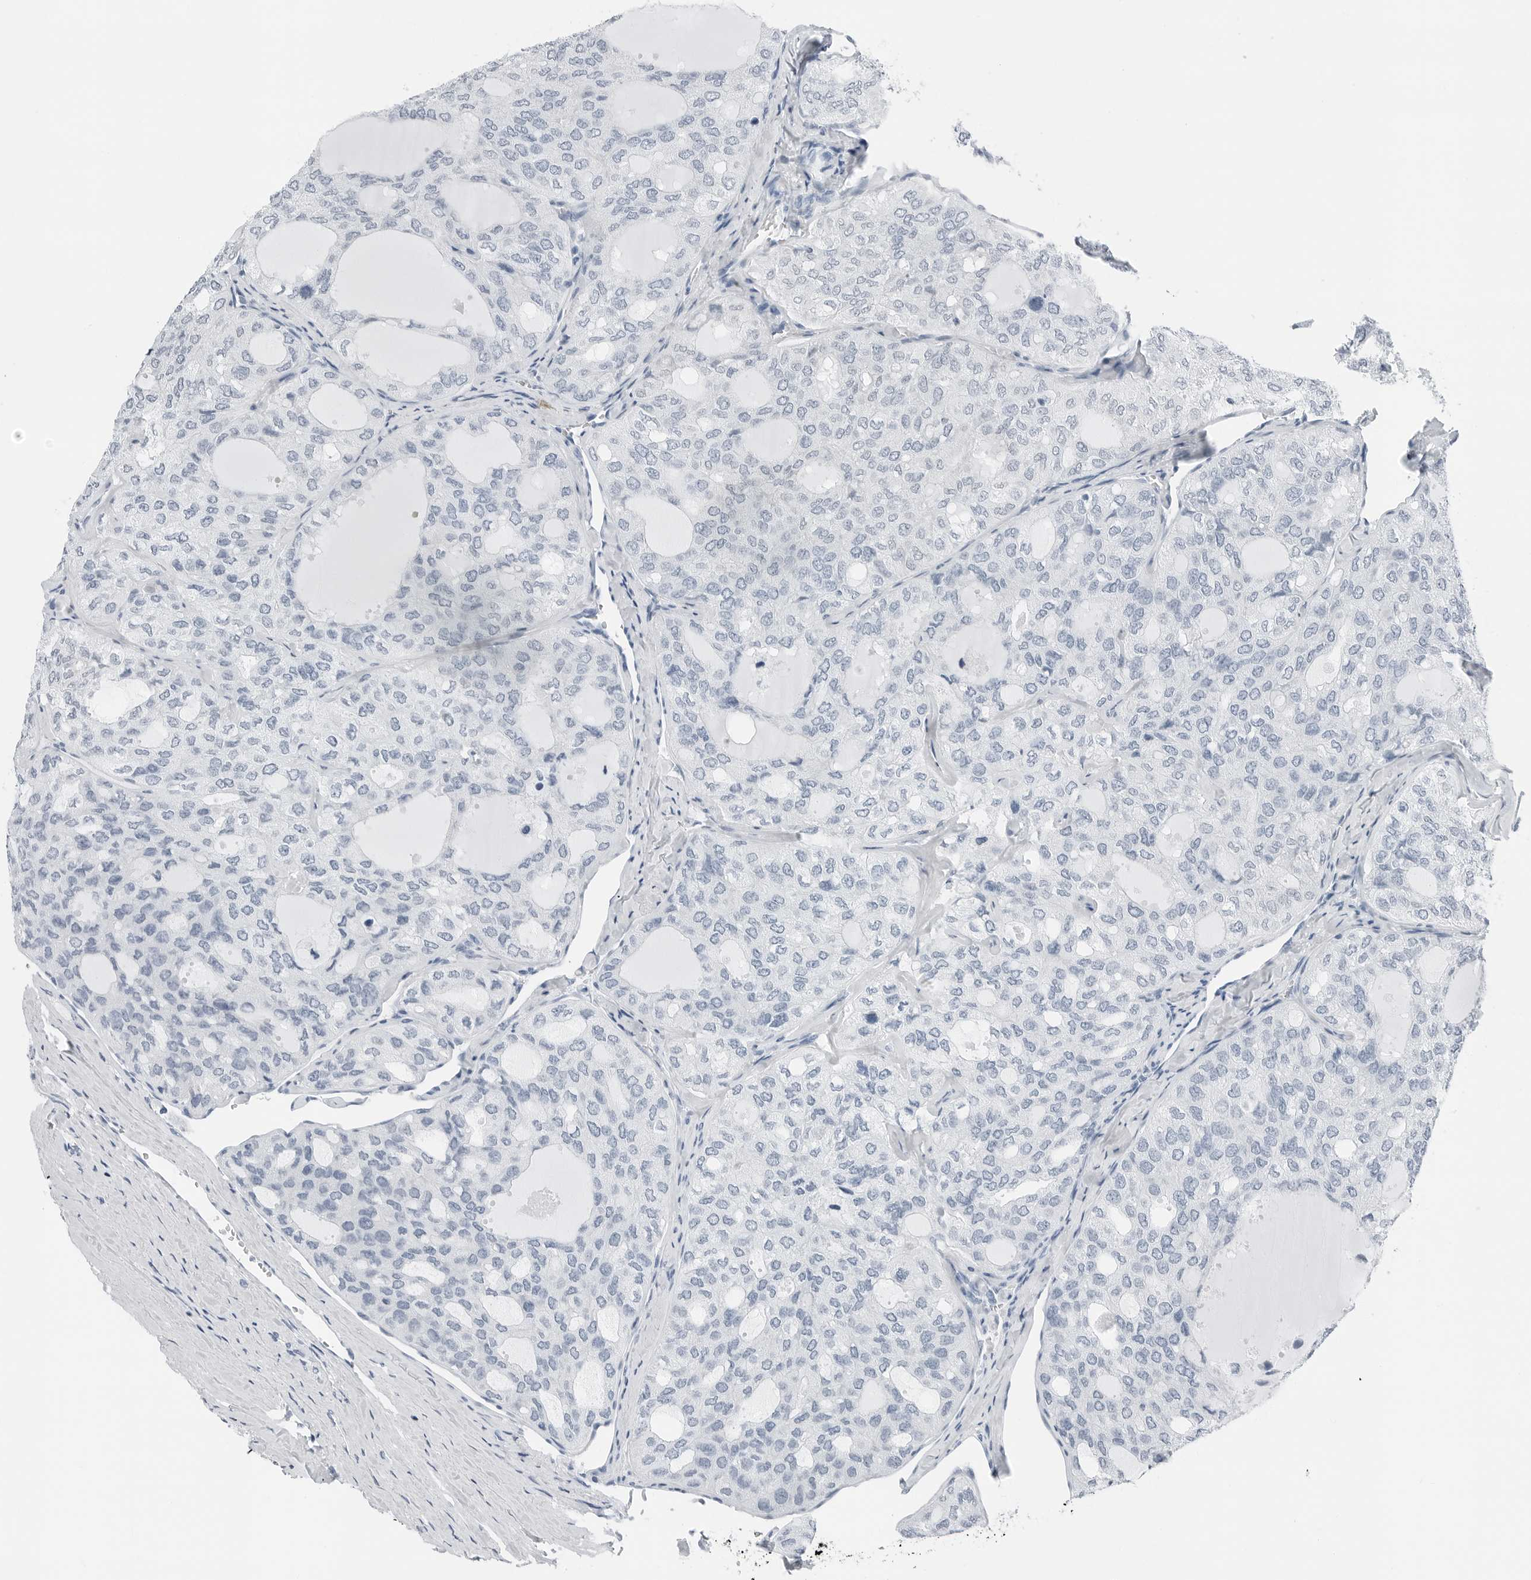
{"staining": {"intensity": "negative", "quantity": "none", "location": "none"}, "tissue": "thyroid cancer", "cell_type": "Tumor cells", "image_type": "cancer", "snomed": [{"axis": "morphology", "description": "Follicular adenoma carcinoma, NOS"}, {"axis": "topography", "description": "Thyroid gland"}], "caption": "Protein analysis of follicular adenoma carcinoma (thyroid) displays no significant staining in tumor cells.", "gene": "SLPI", "patient": {"sex": "male", "age": 75}}